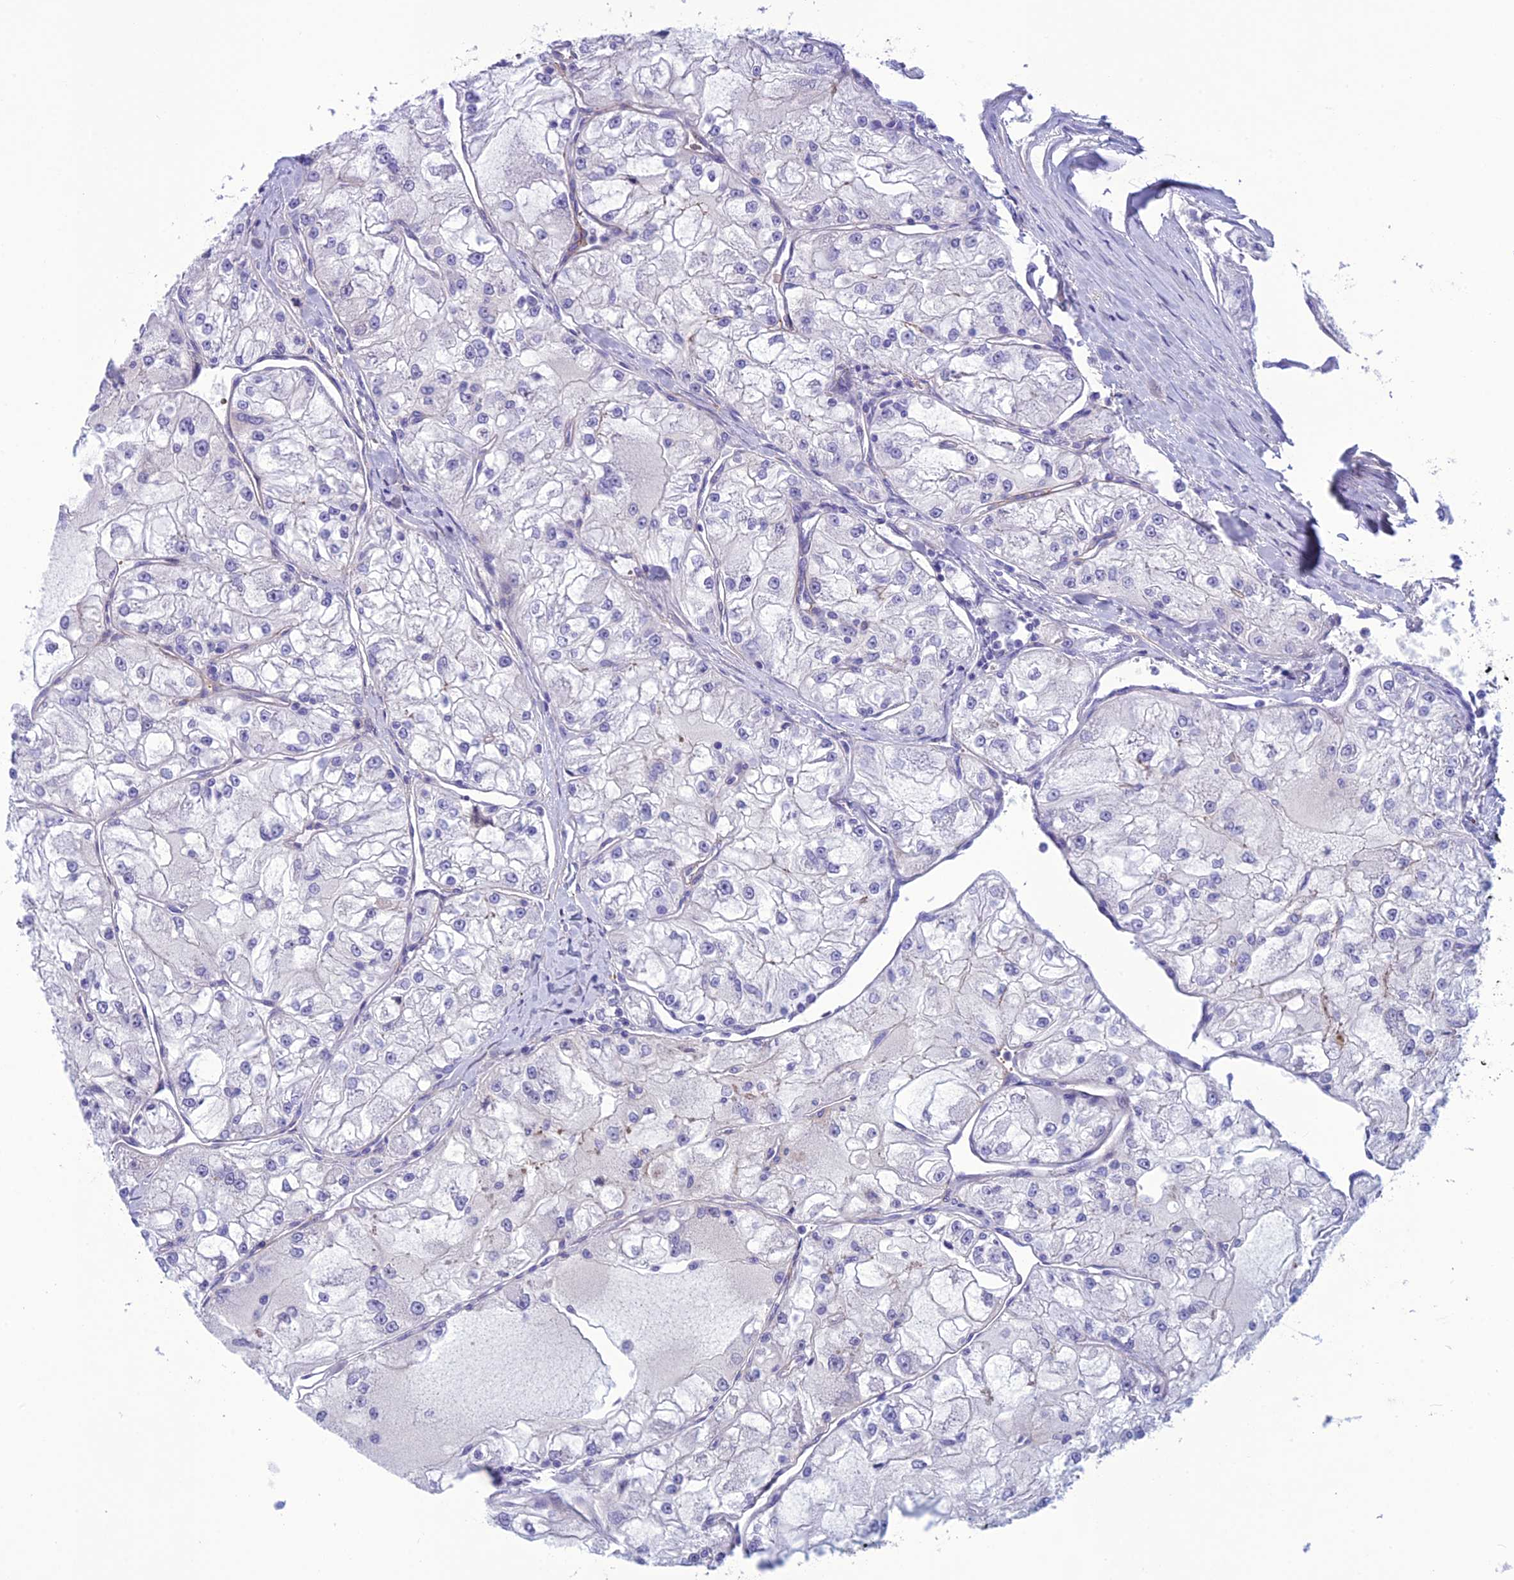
{"staining": {"intensity": "negative", "quantity": "none", "location": "none"}, "tissue": "renal cancer", "cell_type": "Tumor cells", "image_type": "cancer", "snomed": [{"axis": "morphology", "description": "Adenocarcinoma, NOS"}, {"axis": "topography", "description": "Kidney"}], "caption": "The histopathology image demonstrates no staining of tumor cells in renal cancer (adenocarcinoma). (DAB (3,3'-diaminobenzidine) immunohistochemistry (IHC) with hematoxylin counter stain).", "gene": "BBS2", "patient": {"sex": "female", "age": 72}}